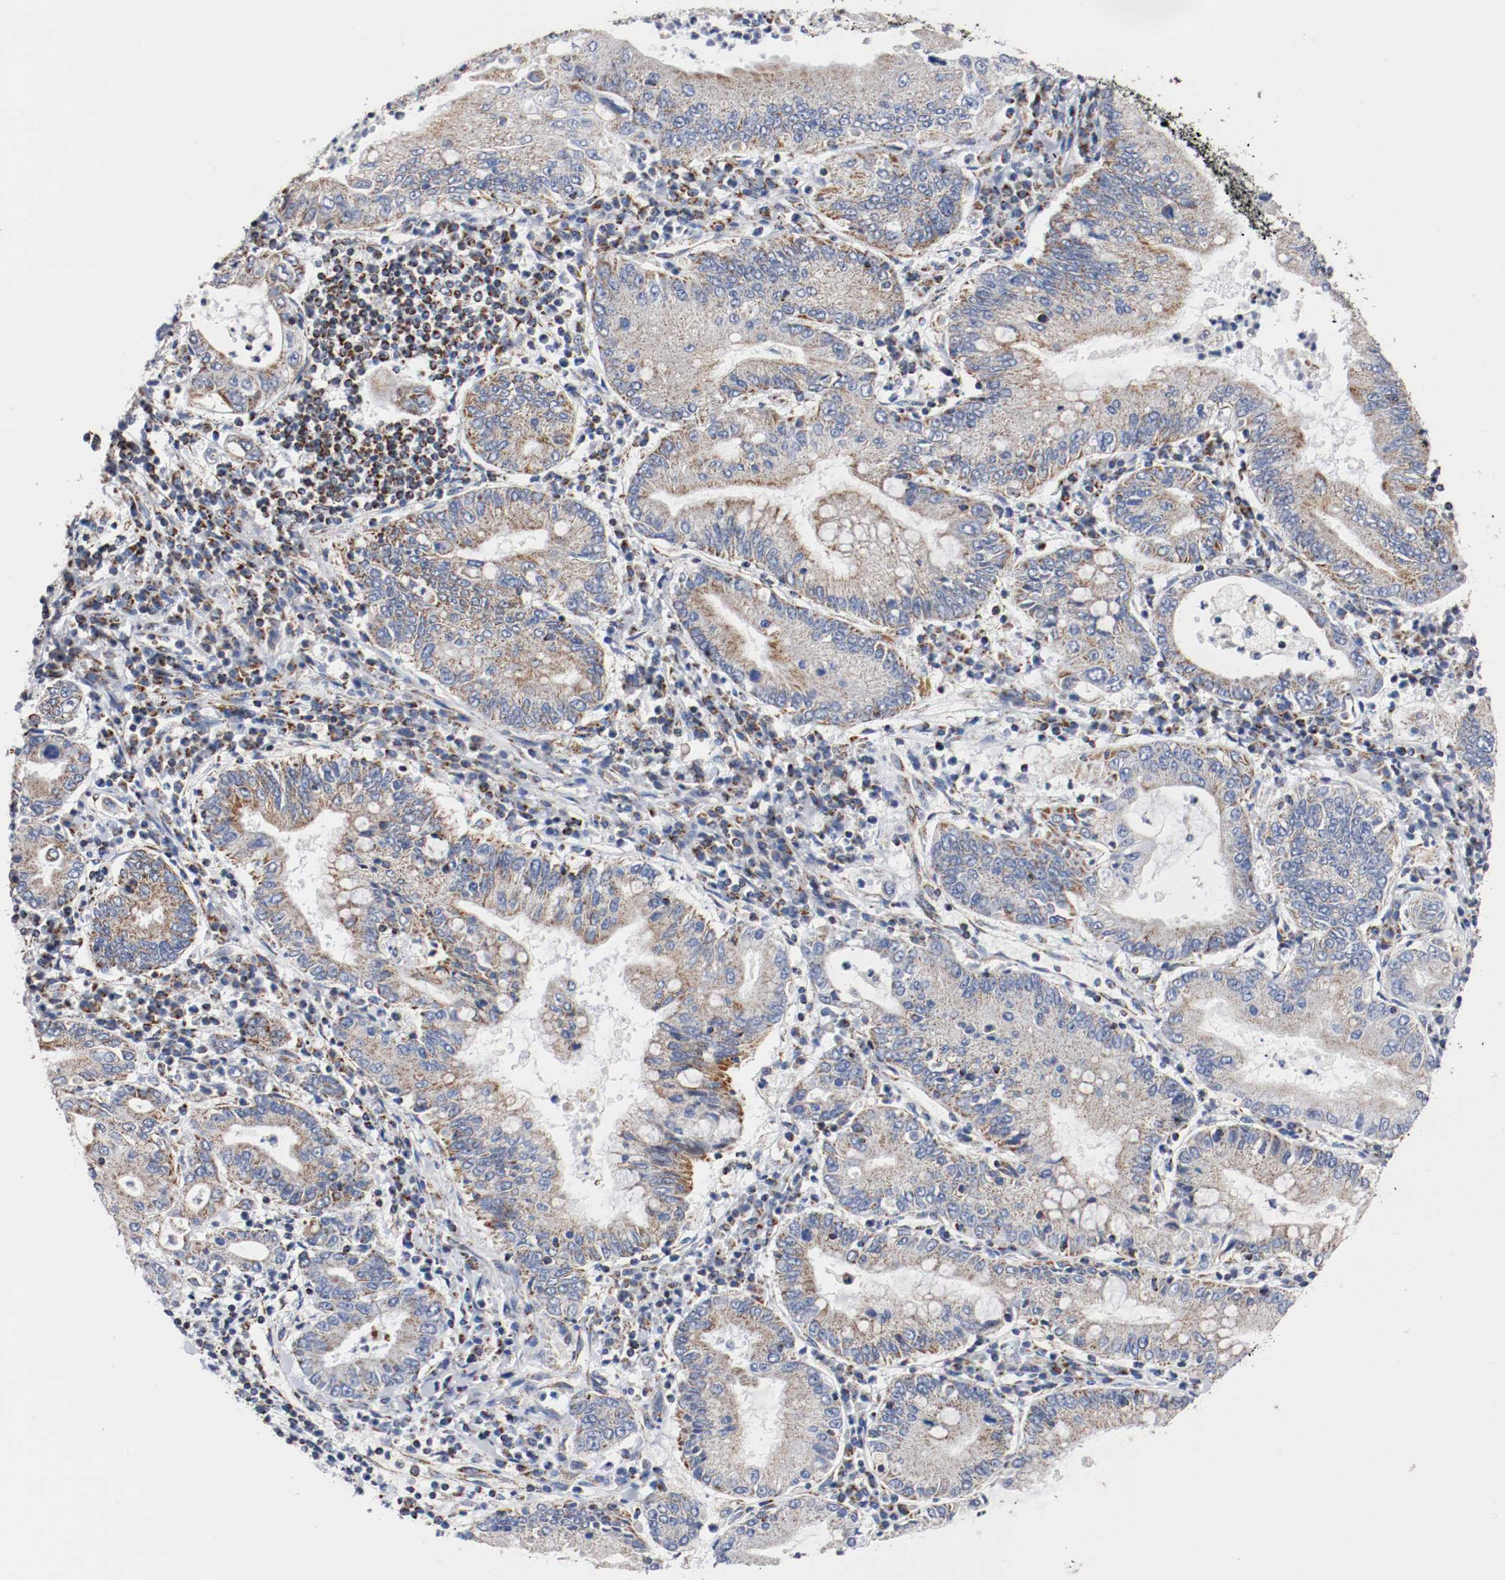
{"staining": {"intensity": "weak", "quantity": ">75%", "location": "cytoplasmic/membranous"}, "tissue": "stomach cancer", "cell_type": "Tumor cells", "image_type": "cancer", "snomed": [{"axis": "morphology", "description": "Normal tissue, NOS"}, {"axis": "morphology", "description": "Adenocarcinoma, NOS"}, {"axis": "topography", "description": "Esophagus"}, {"axis": "topography", "description": "Stomach, upper"}, {"axis": "topography", "description": "Peripheral nerve tissue"}], "caption": "Brown immunohistochemical staining in stomach adenocarcinoma exhibits weak cytoplasmic/membranous staining in approximately >75% of tumor cells. Using DAB (brown) and hematoxylin (blue) stains, captured at high magnification using brightfield microscopy.", "gene": "TUBD1", "patient": {"sex": "male", "age": 62}}